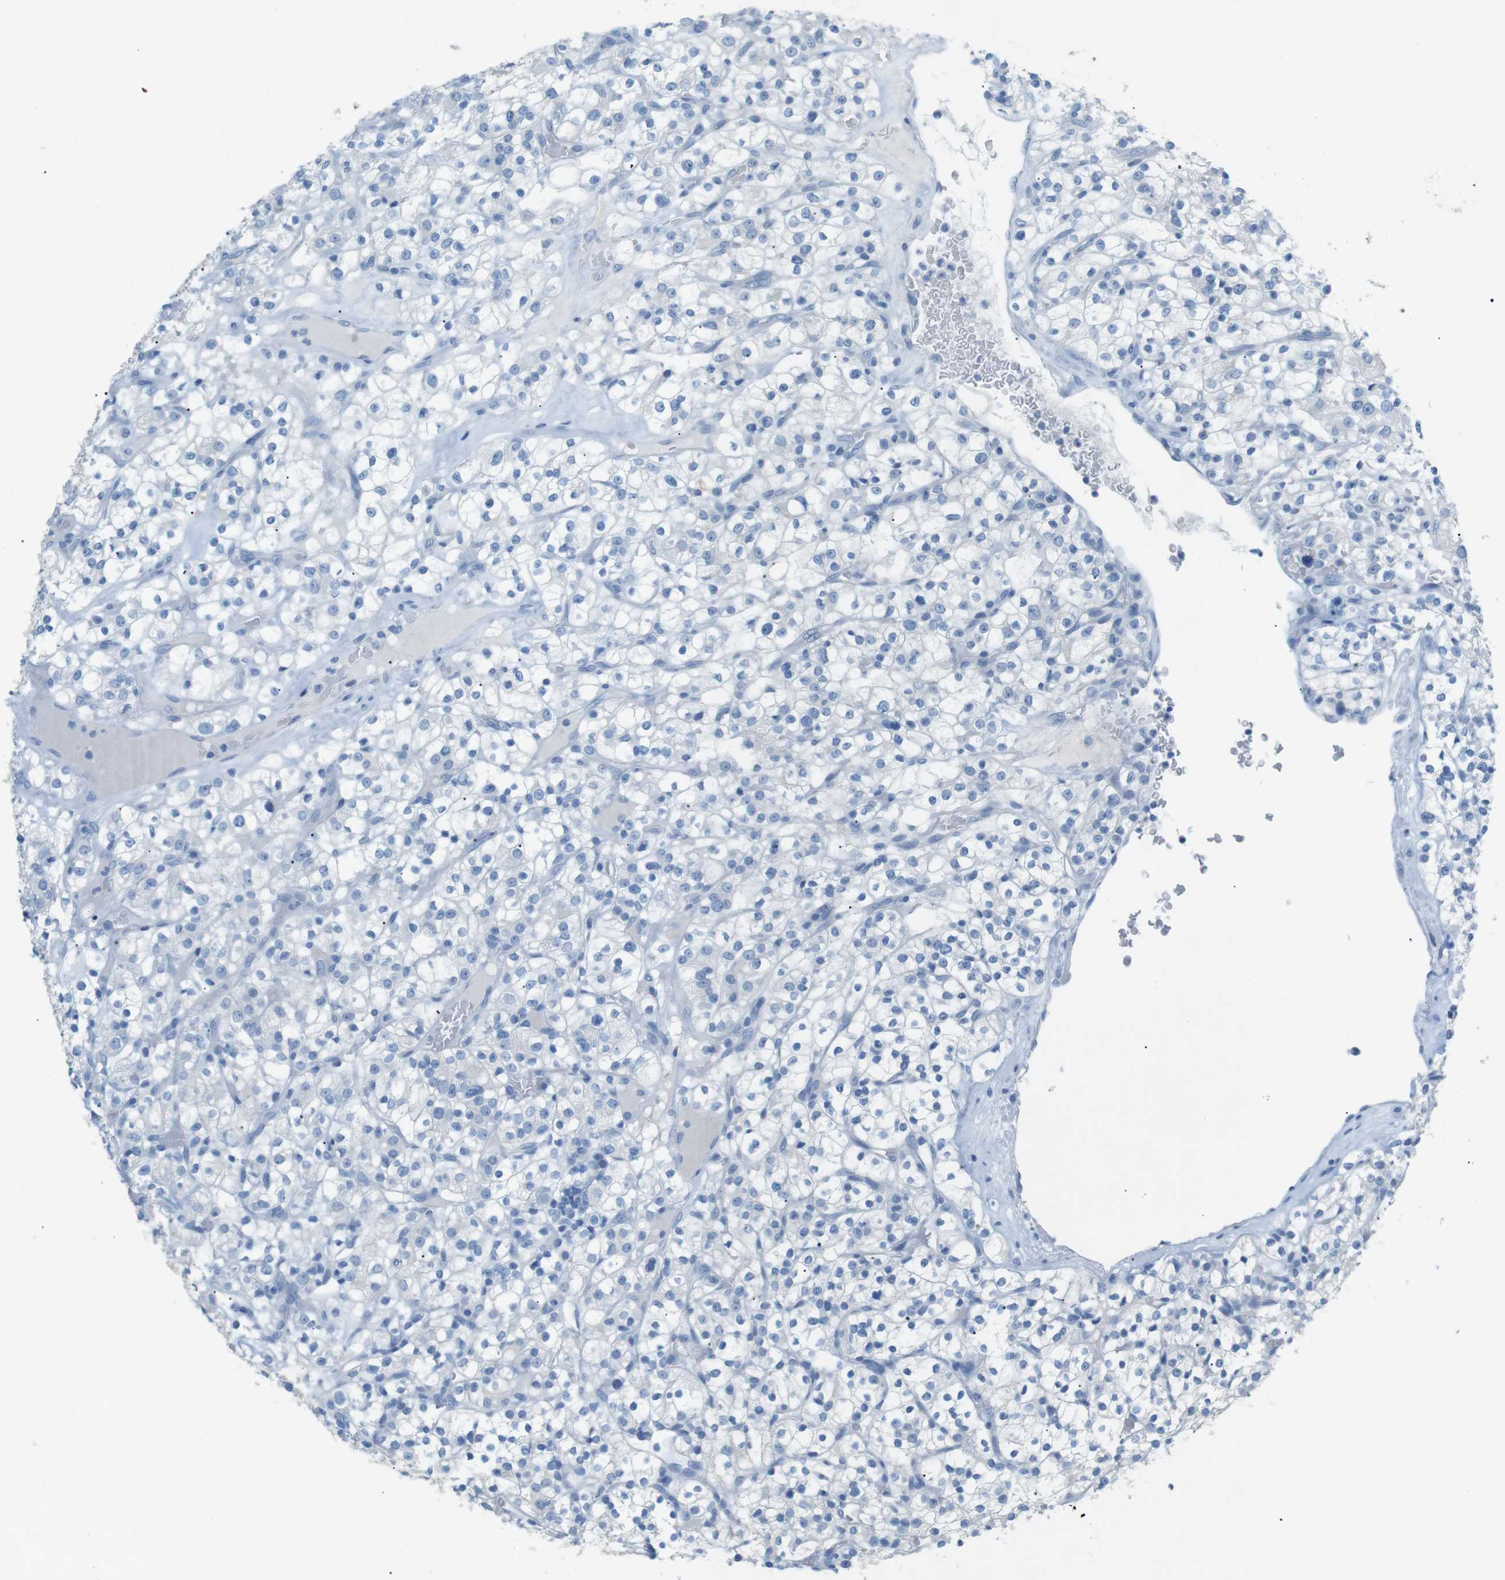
{"staining": {"intensity": "negative", "quantity": "none", "location": "none"}, "tissue": "renal cancer", "cell_type": "Tumor cells", "image_type": "cancer", "snomed": [{"axis": "morphology", "description": "Normal tissue, NOS"}, {"axis": "morphology", "description": "Adenocarcinoma, NOS"}, {"axis": "topography", "description": "Kidney"}], "caption": "The micrograph displays no significant expression in tumor cells of renal cancer (adenocarcinoma).", "gene": "SALL4", "patient": {"sex": "female", "age": 72}}